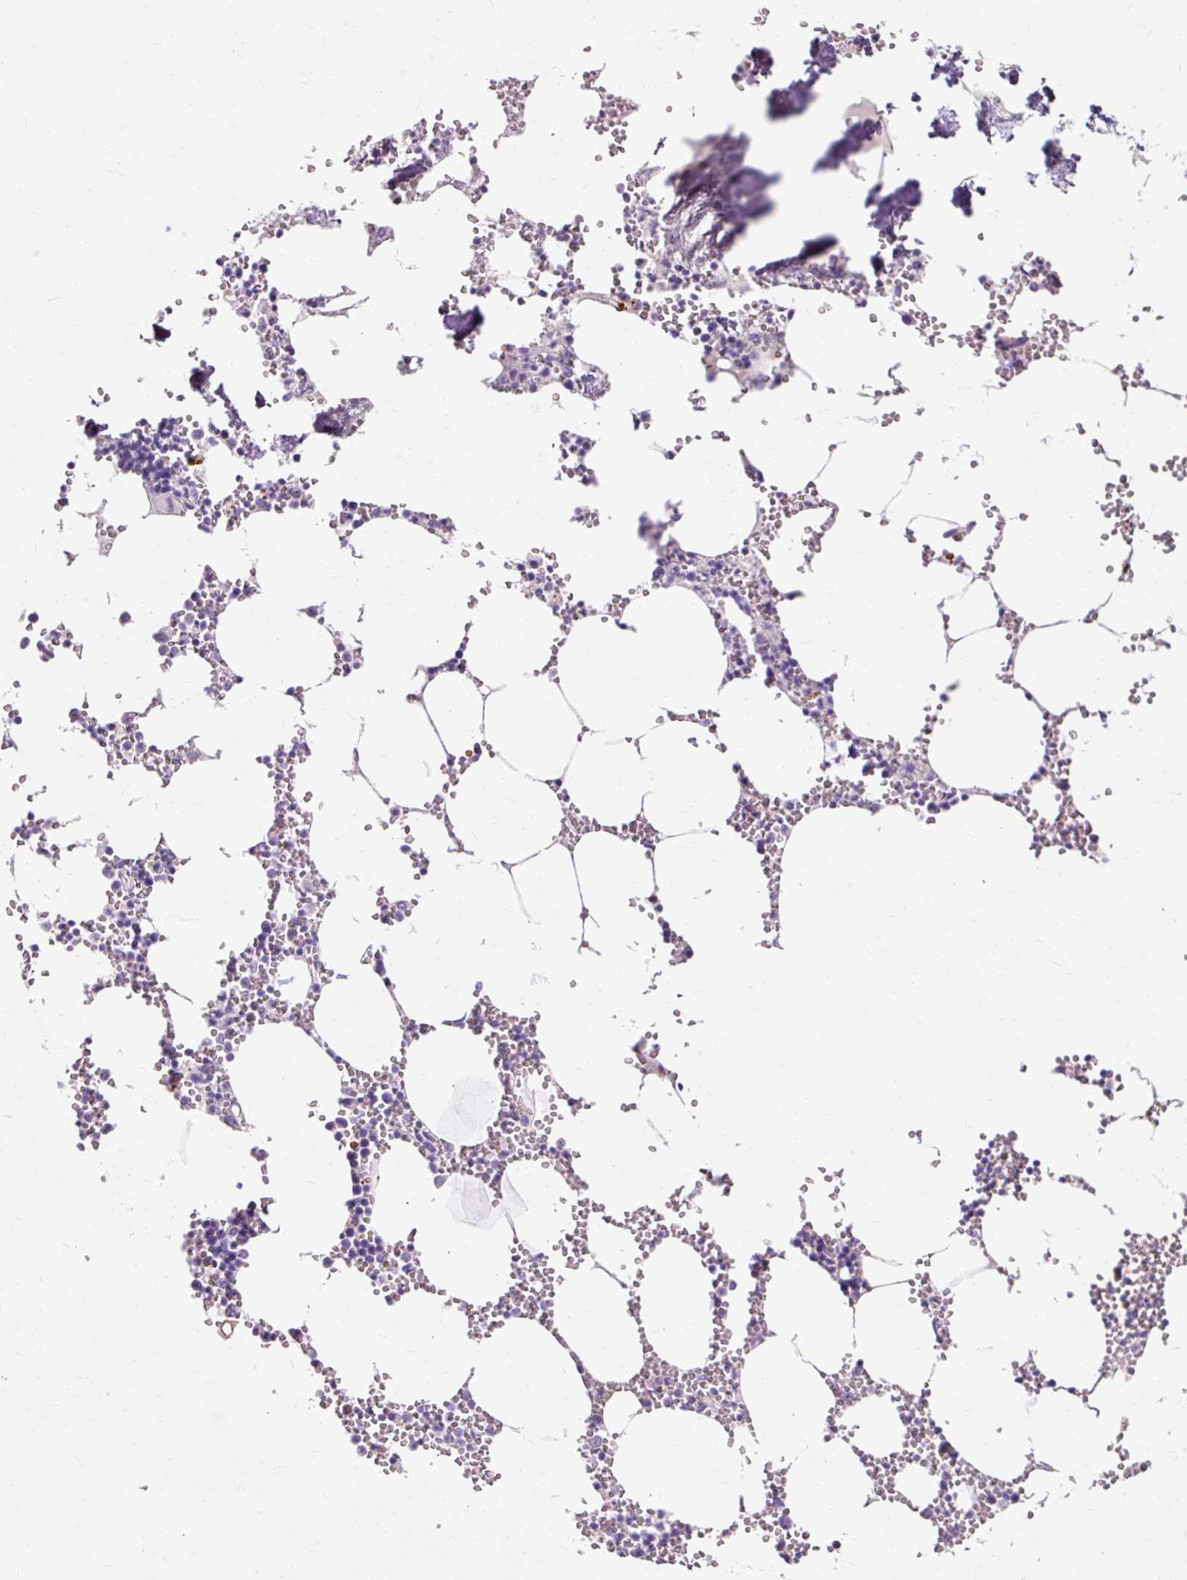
{"staining": {"intensity": "negative", "quantity": "none", "location": "none"}, "tissue": "bone marrow", "cell_type": "Hematopoietic cells", "image_type": "normal", "snomed": [{"axis": "morphology", "description": "Normal tissue, NOS"}, {"axis": "topography", "description": "Bone marrow"}], "caption": "IHC photomicrograph of unremarkable human bone marrow stained for a protein (brown), which demonstrates no expression in hematopoietic cells.", "gene": "CLDN25", "patient": {"sex": "male", "age": 54}}